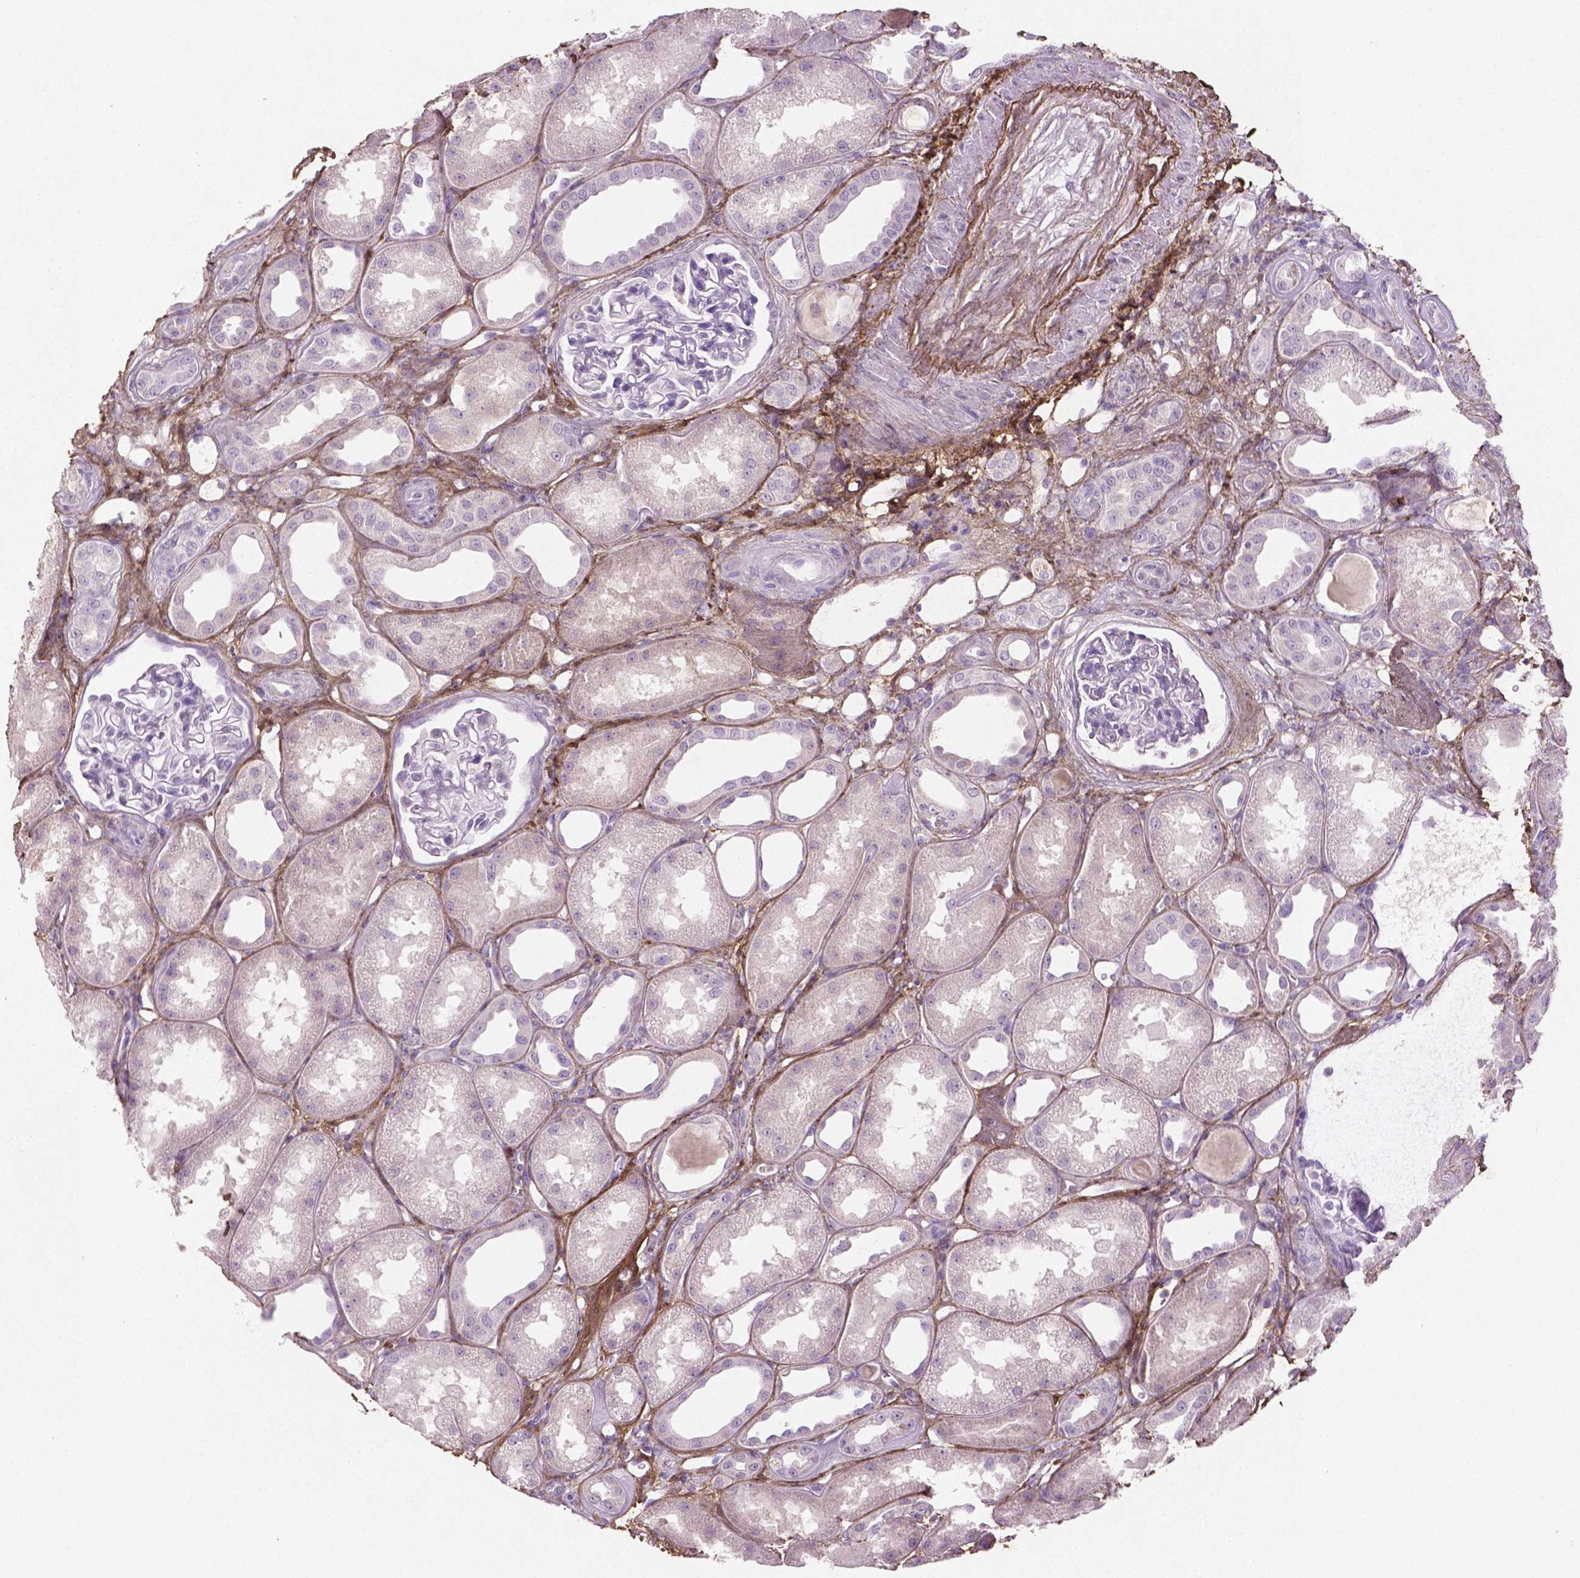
{"staining": {"intensity": "negative", "quantity": "none", "location": "none"}, "tissue": "kidney", "cell_type": "Cells in glomeruli", "image_type": "normal", "snomed": [{"axis": "morphology", "description": "Normal tissue, NOS"}, {"axis": "topography", "description": "Kidney"}], "caption": "This histopathology image is of normal kidney stained with immunohistochemistry (IHC) to label a protein in brown with the nuclei are counter-stained blue. There is no staining in cells in glomeruli. (Immunohistochemistry (ihc), brightfield microscopy, high magnification).", "gene": "DLG2", "patient": {"sex": "male", "age": 61}}